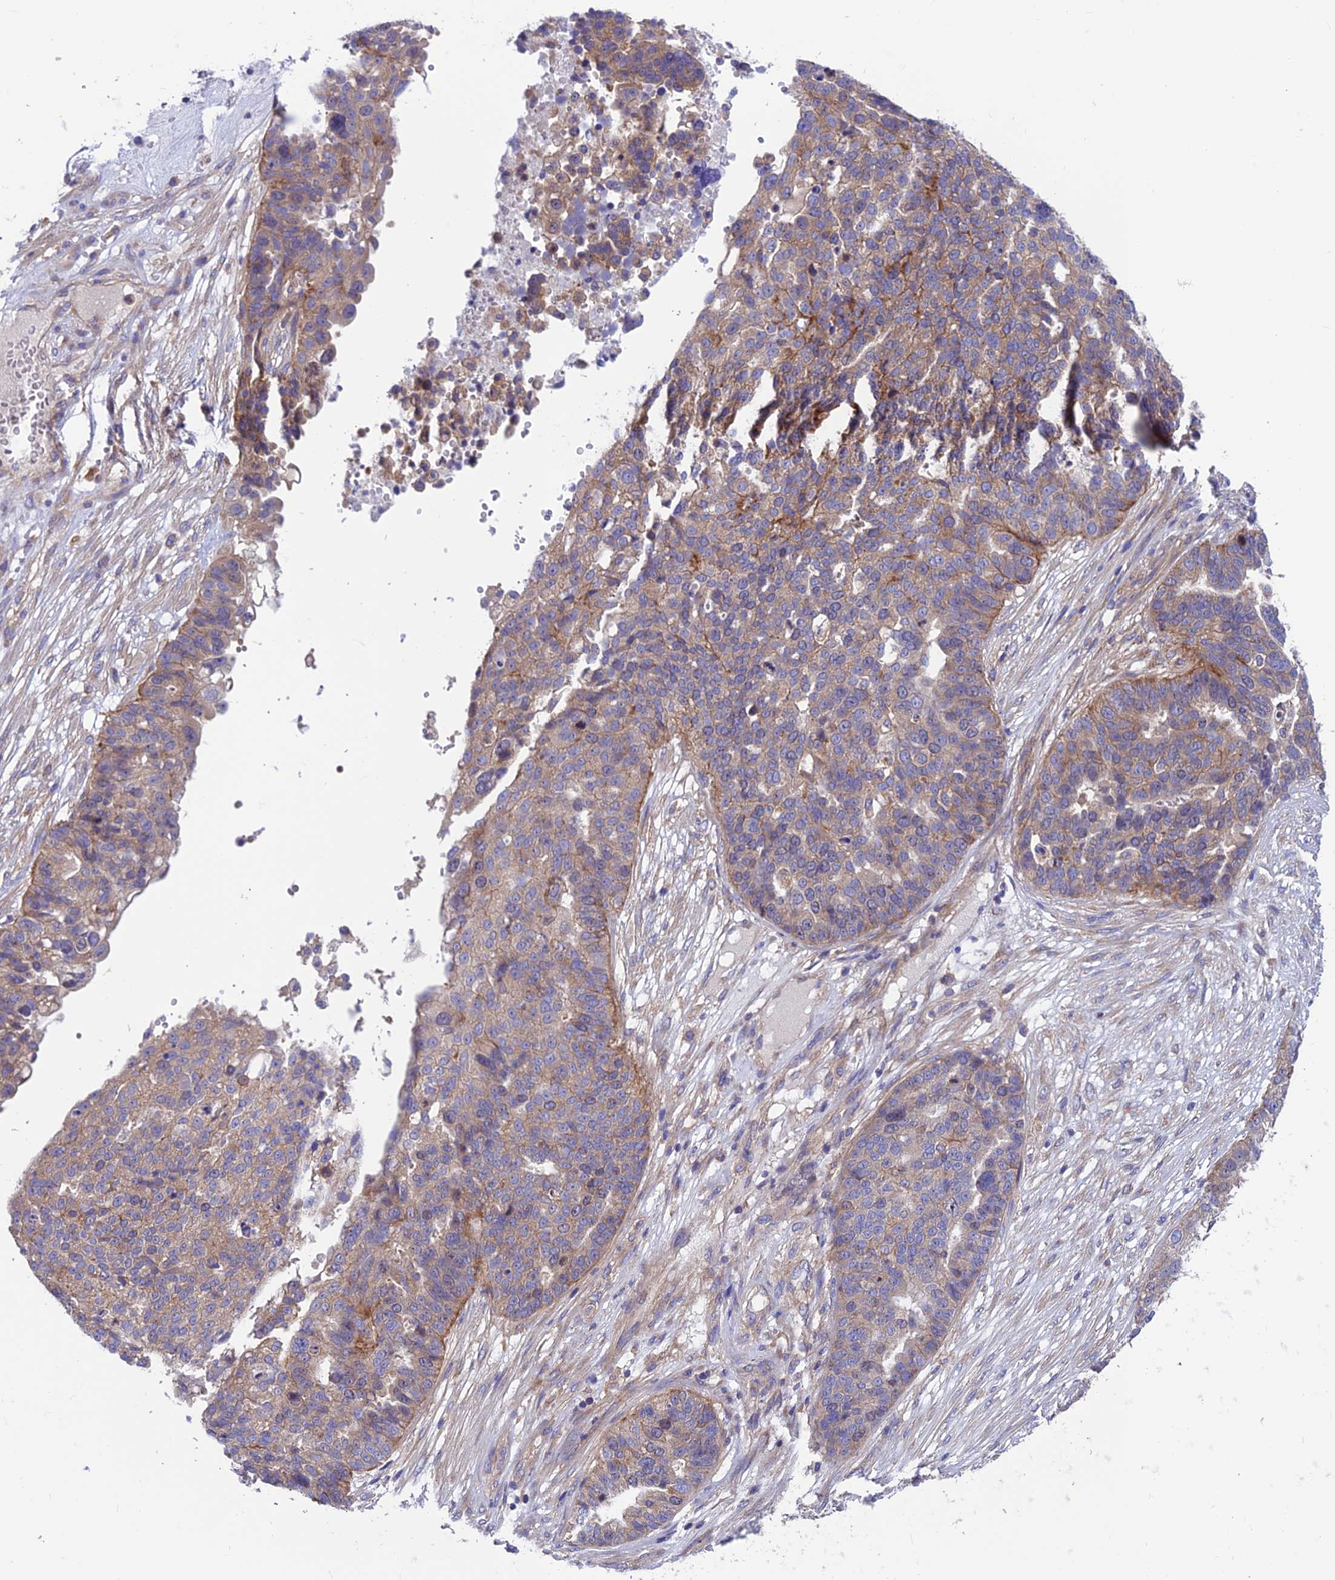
{"staining": {"intensity": "moderate", "quantity": ">75%", "location": "cytoplasmic/membranous"}, "tissue": "ovarian cancer", "cell_type": "Tumor cells", "image_type": "cancer", "snomed": [{"axis": "morphology", "description": "Cystadenocarcinoma, serous, NOS"}, {"axis": "topography", "description": "Ovary"}], "caption": "Serous cystadenocarcinoma (ovarian) stained with DAB (3,3'-diaminobenzidine) IHC exhibits medium levels of moderate cytoplasmic/membranous expression in about >75% of tumor cells.", "gene": "VPS16", "patient": {"sex": "female", "age": 59}}